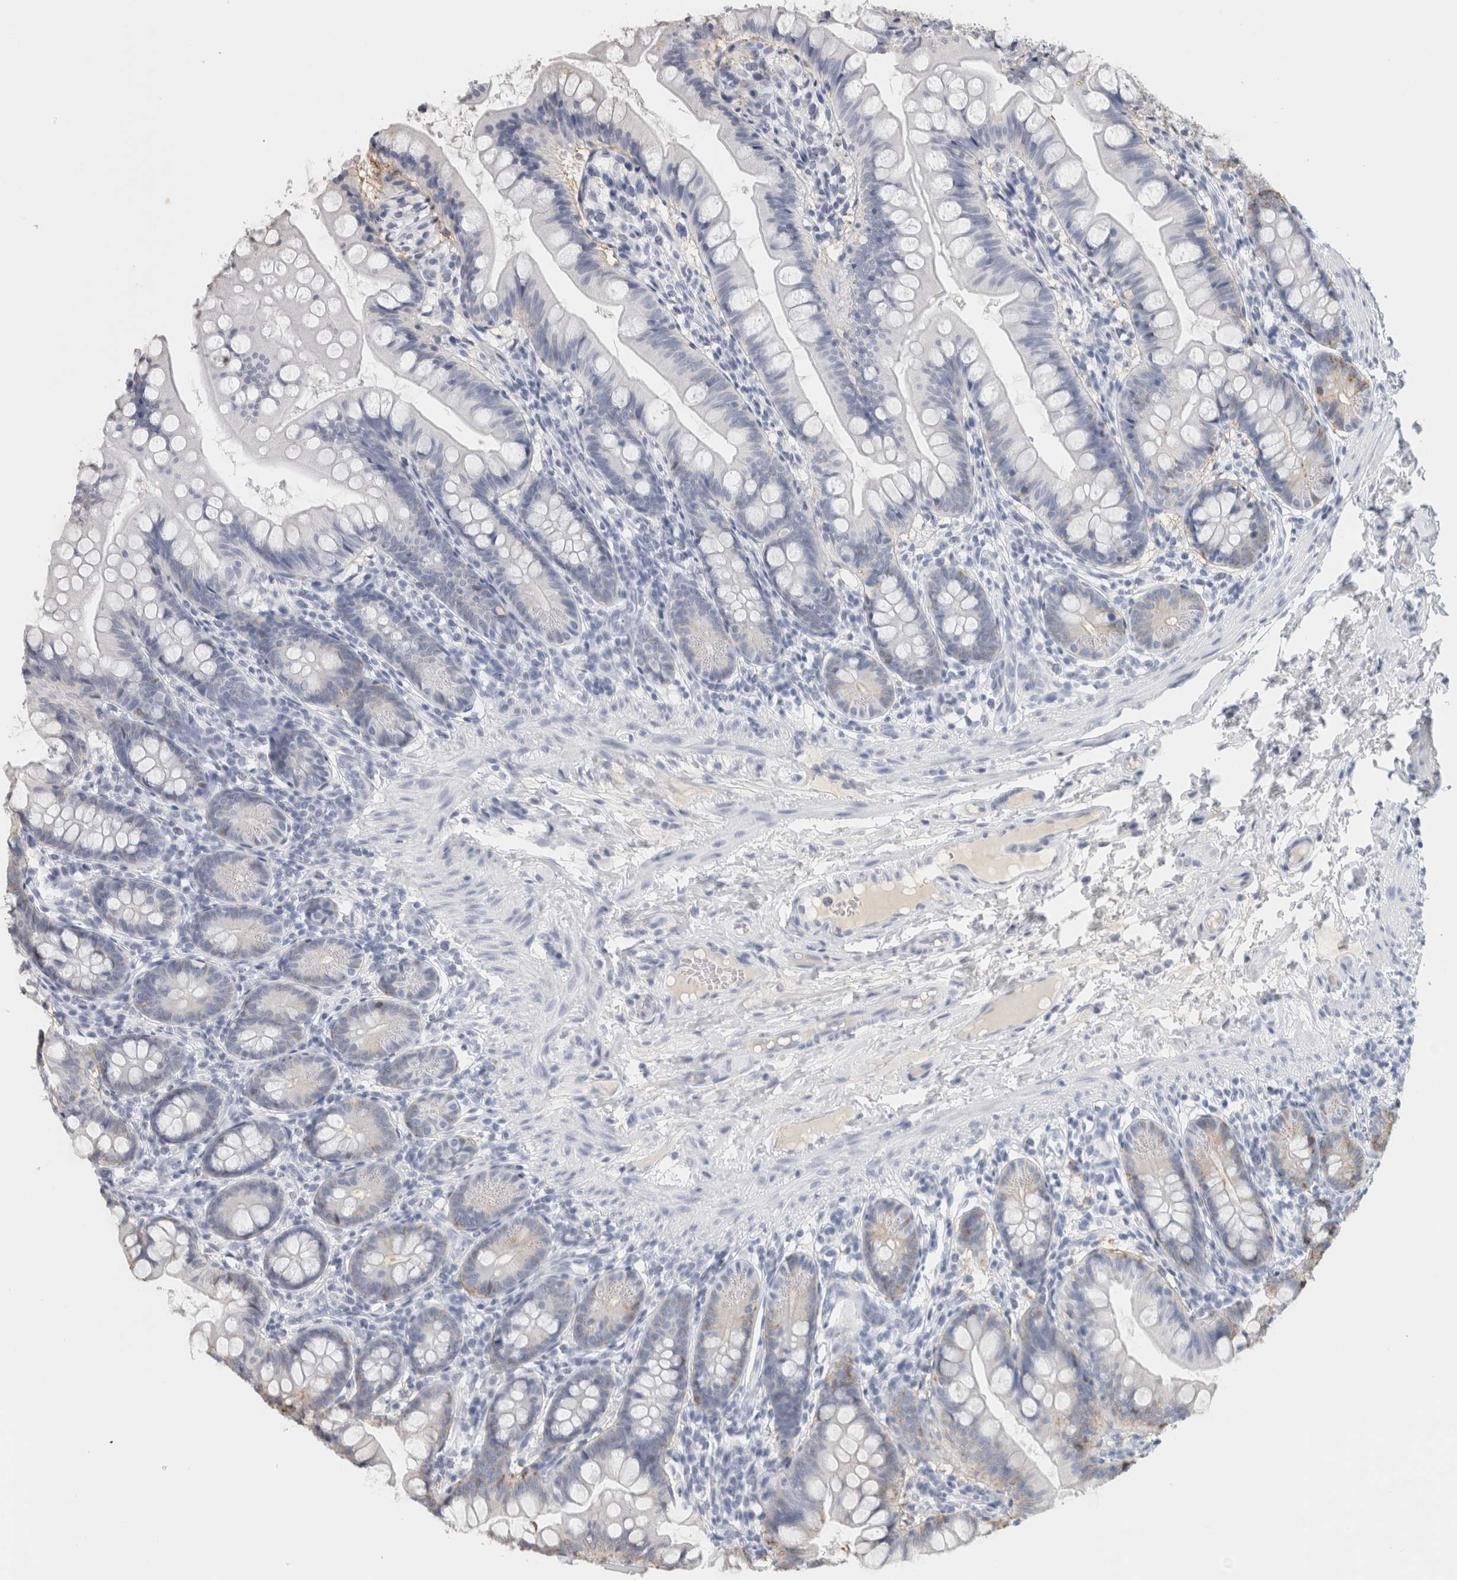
{"staining": {"intensity": "negative", "quantity": "none", "location": "none"}, "tissue": "small intestine", "cell_type": "Glandular cells", "image_type": "normal", "snomed": [{"axis": "morphology", "description": "Normal tissue, NOS"}, {"axis": "topography", "description": "Small intestine"}], "caption": "A micrograph of small intestine stained for a protein exhibits no brown staining in glandular cells.", "gene": "TSPAN8", "patient": {"sex": "male", "age": 7}}